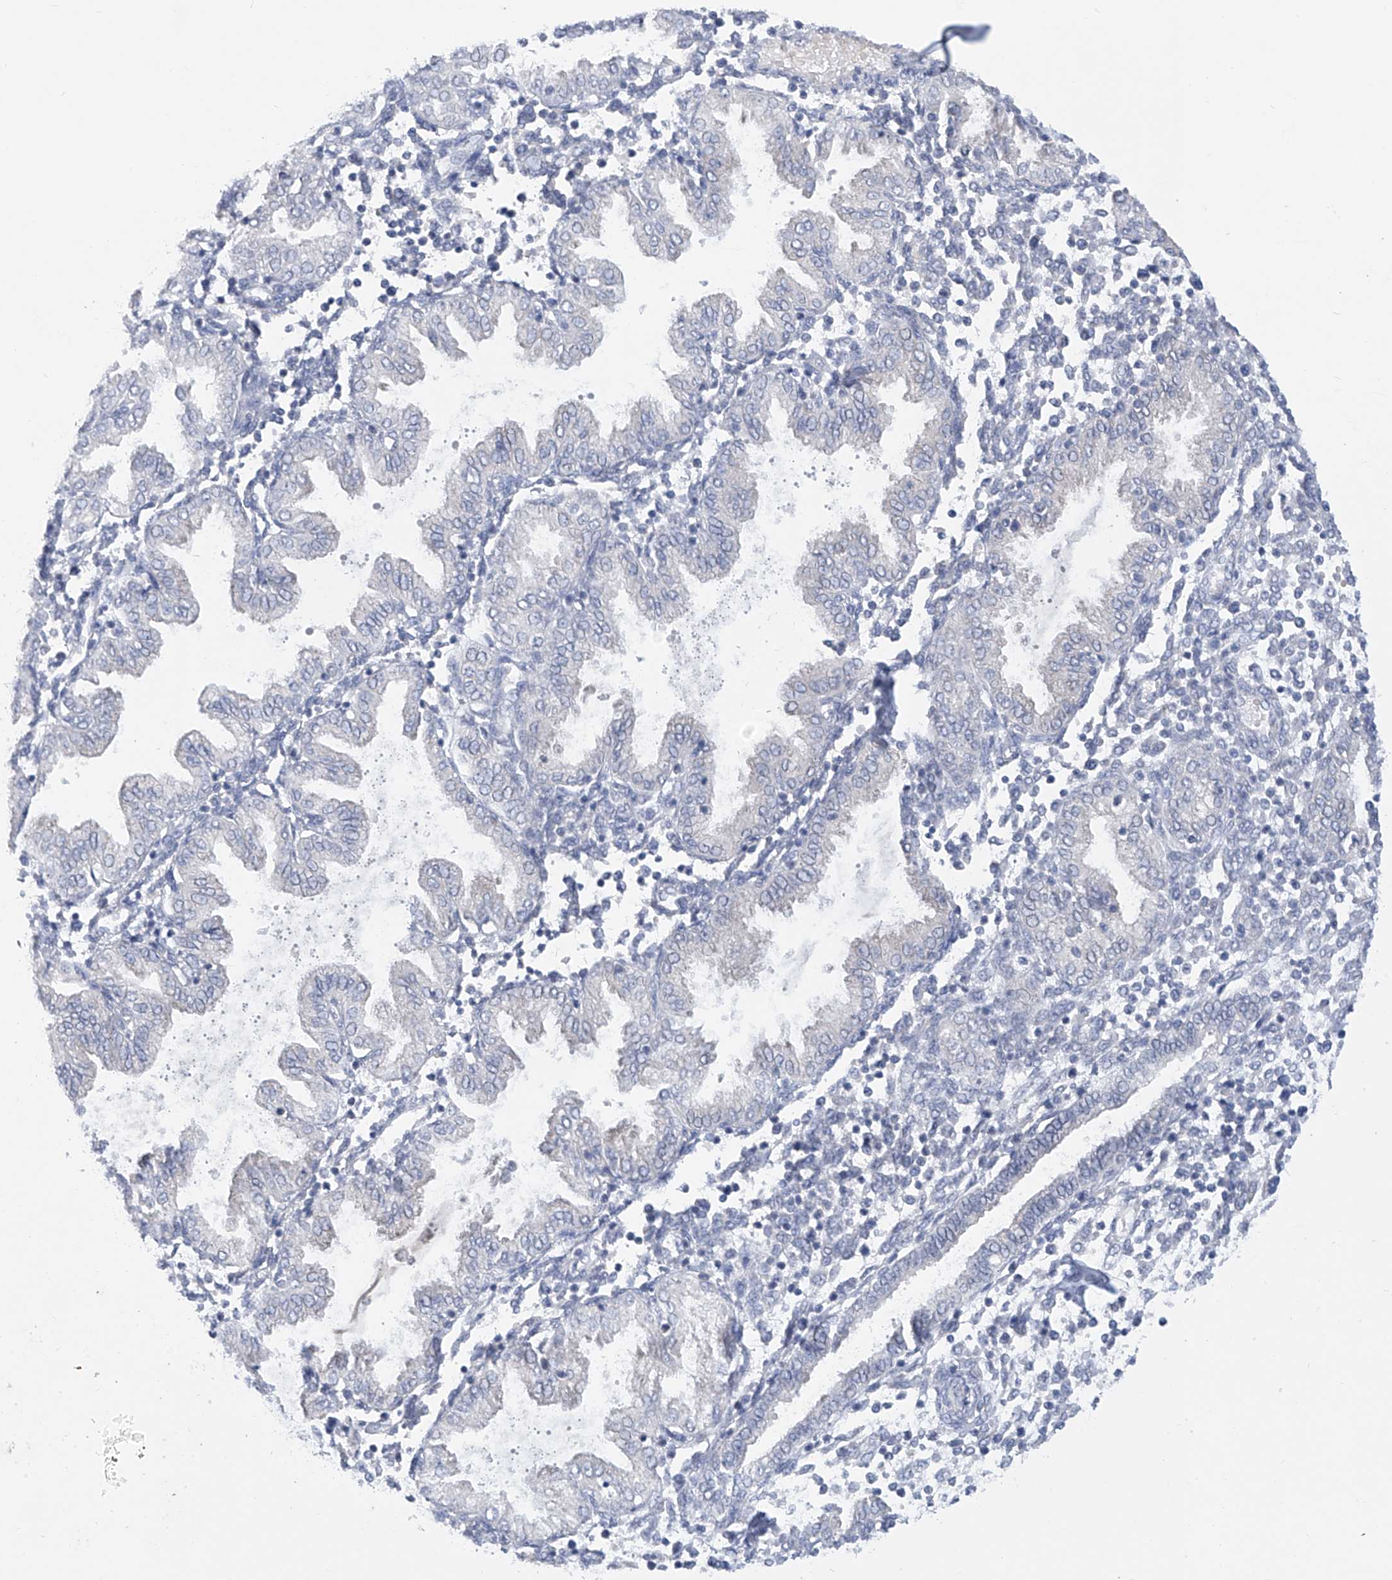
{"staining": {"intensity": "negative", "quantity": "none", "location": "none"}, "tissue": "endometrium", "cell_type": "Cells in endometrial stroma", "image_type": "normal", "snomed": [{"axis": "morphology", "description": "Normal tissue, NOS"}, {"axis": "topography", "description": "Endometrium"}], "caption": "High magnification brightfield microscopy of normal endometrium stained with DAB (3,3'-diaminobenzidine) (brown) and counterstained with hematoxylin (blue): cells in endometrial stroma show no significant positivity. The staining is performed using DAB (3,3'-diaminobenzidine) brown chromogen with nuclei counter-stained in using hematoxylin.", "gene": "SLCO4A1", "patient": {"sex": "female", "age": 53}}